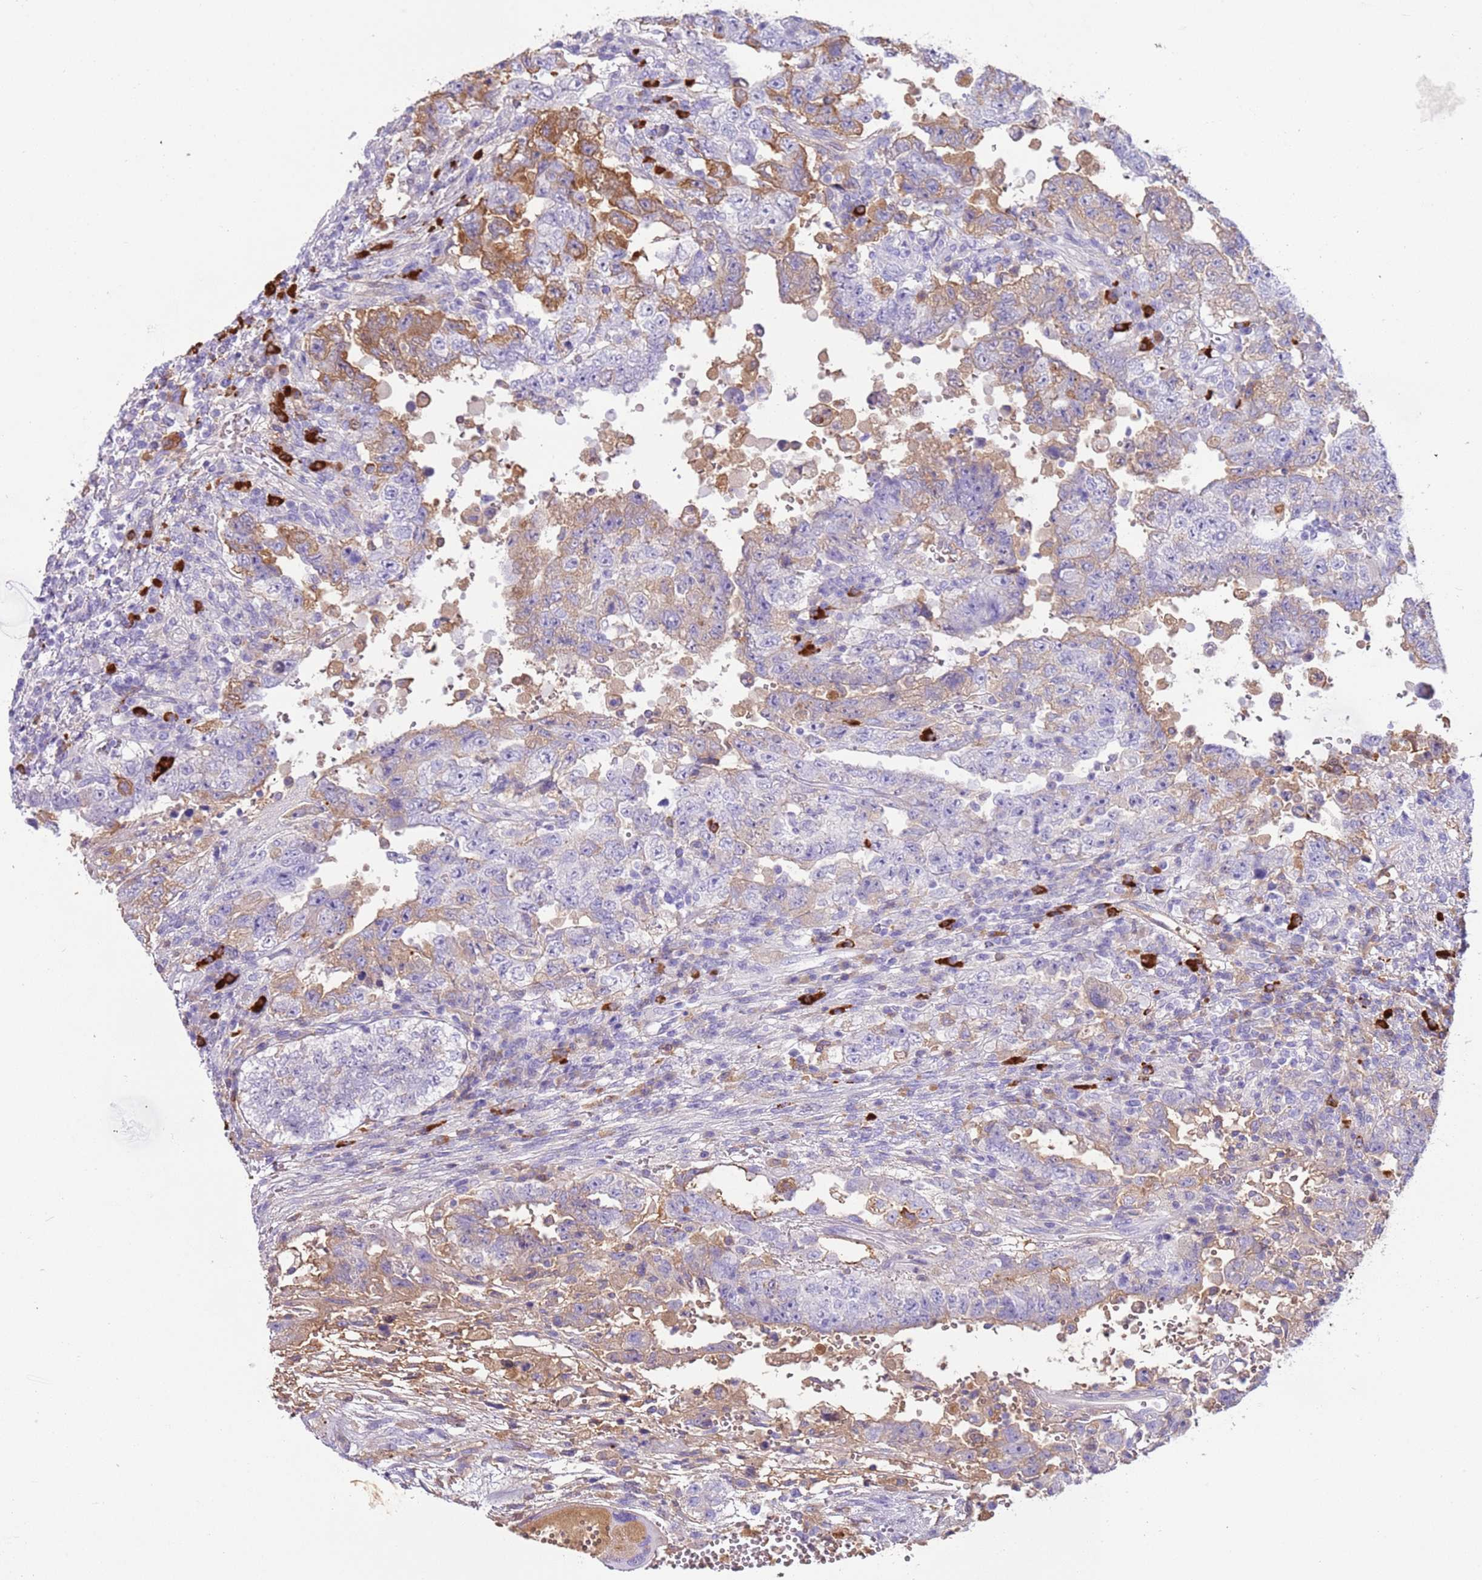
{"staining": {"intensity": "moderate", "quantity": "<25%", "location": "cytoplasmic/membranous"}, "tissue": "testis cancer", "cell_type": "Tumor cells", "image_type": "cancer", "snomed": [{"axis": "morphology", "description": "Carcinoma, Embryonal, NOS"}, {"axis": "topography", "description": "Testis"}], "caption": "DAB (3,3'-diaminobenzidine) immunohistochemical staining of embryonal carcinoma (testis) reveals moderate cytoplasmic/membranous protein staining in approximately <25% of tumor cells.", "gene": "IGKV3D-11", "patient": {"sex": "male", "age": 26}}